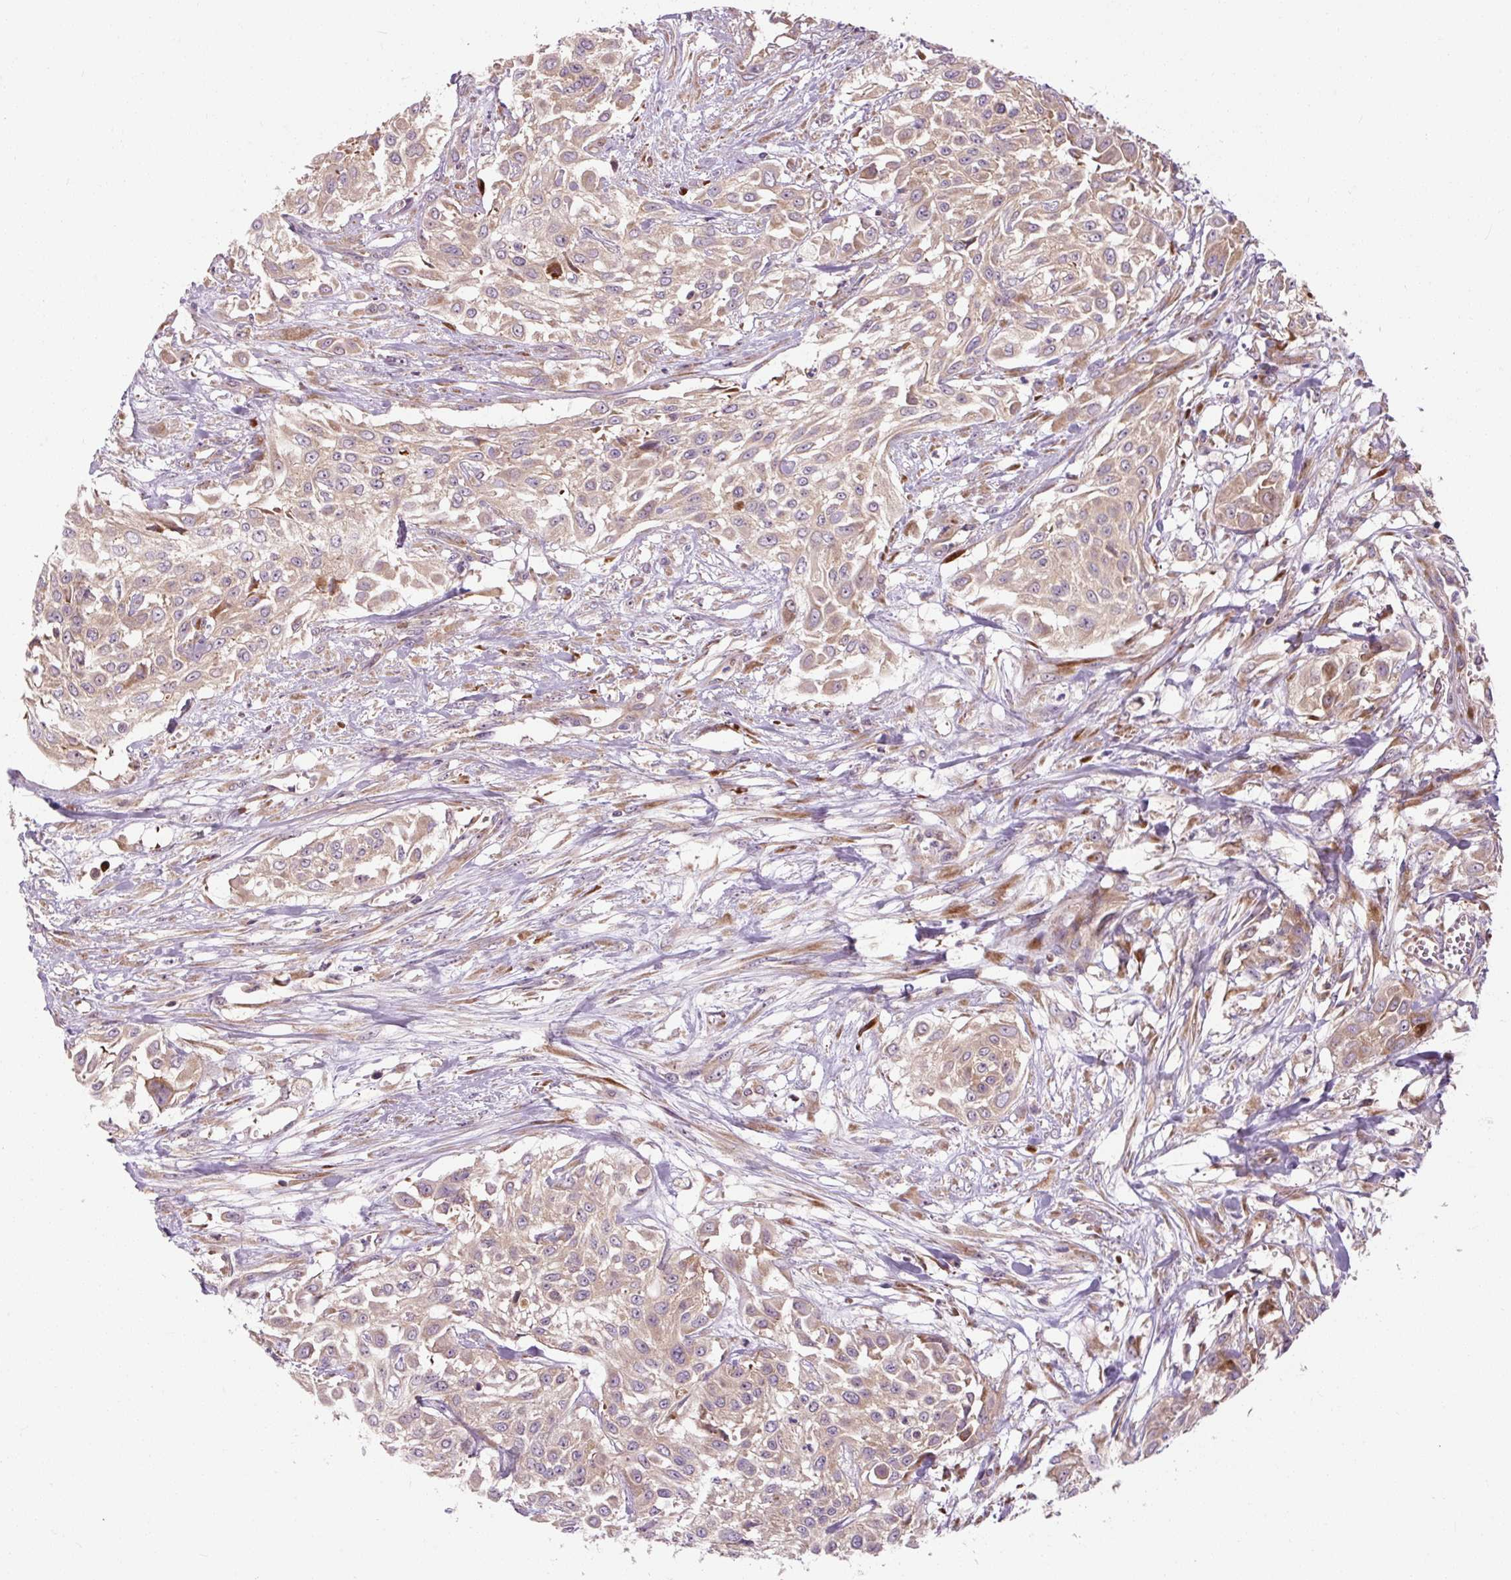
{"staining": {"intensity": "weak", "quantity": ">75%", "location": "cytoplasmic/membranous"}, "tissue": "urothelial cancer", "cell_type": "Tumor cells", "image_type": "cancer", "snomed": [{"axis": "morphology", "description": "Urothelial carcinoma, High grade"}, {"axis": "topography", "description": "Urinary bladder"}], "caption": "This is an image of immunohistochemistry (IHC) staining of urothelial cancer, which shows weak expression in the cytoplasmic/membranous of tumor cells.", "gene": "PRSS48", "patient": {"sex": "male", "age": 57}}